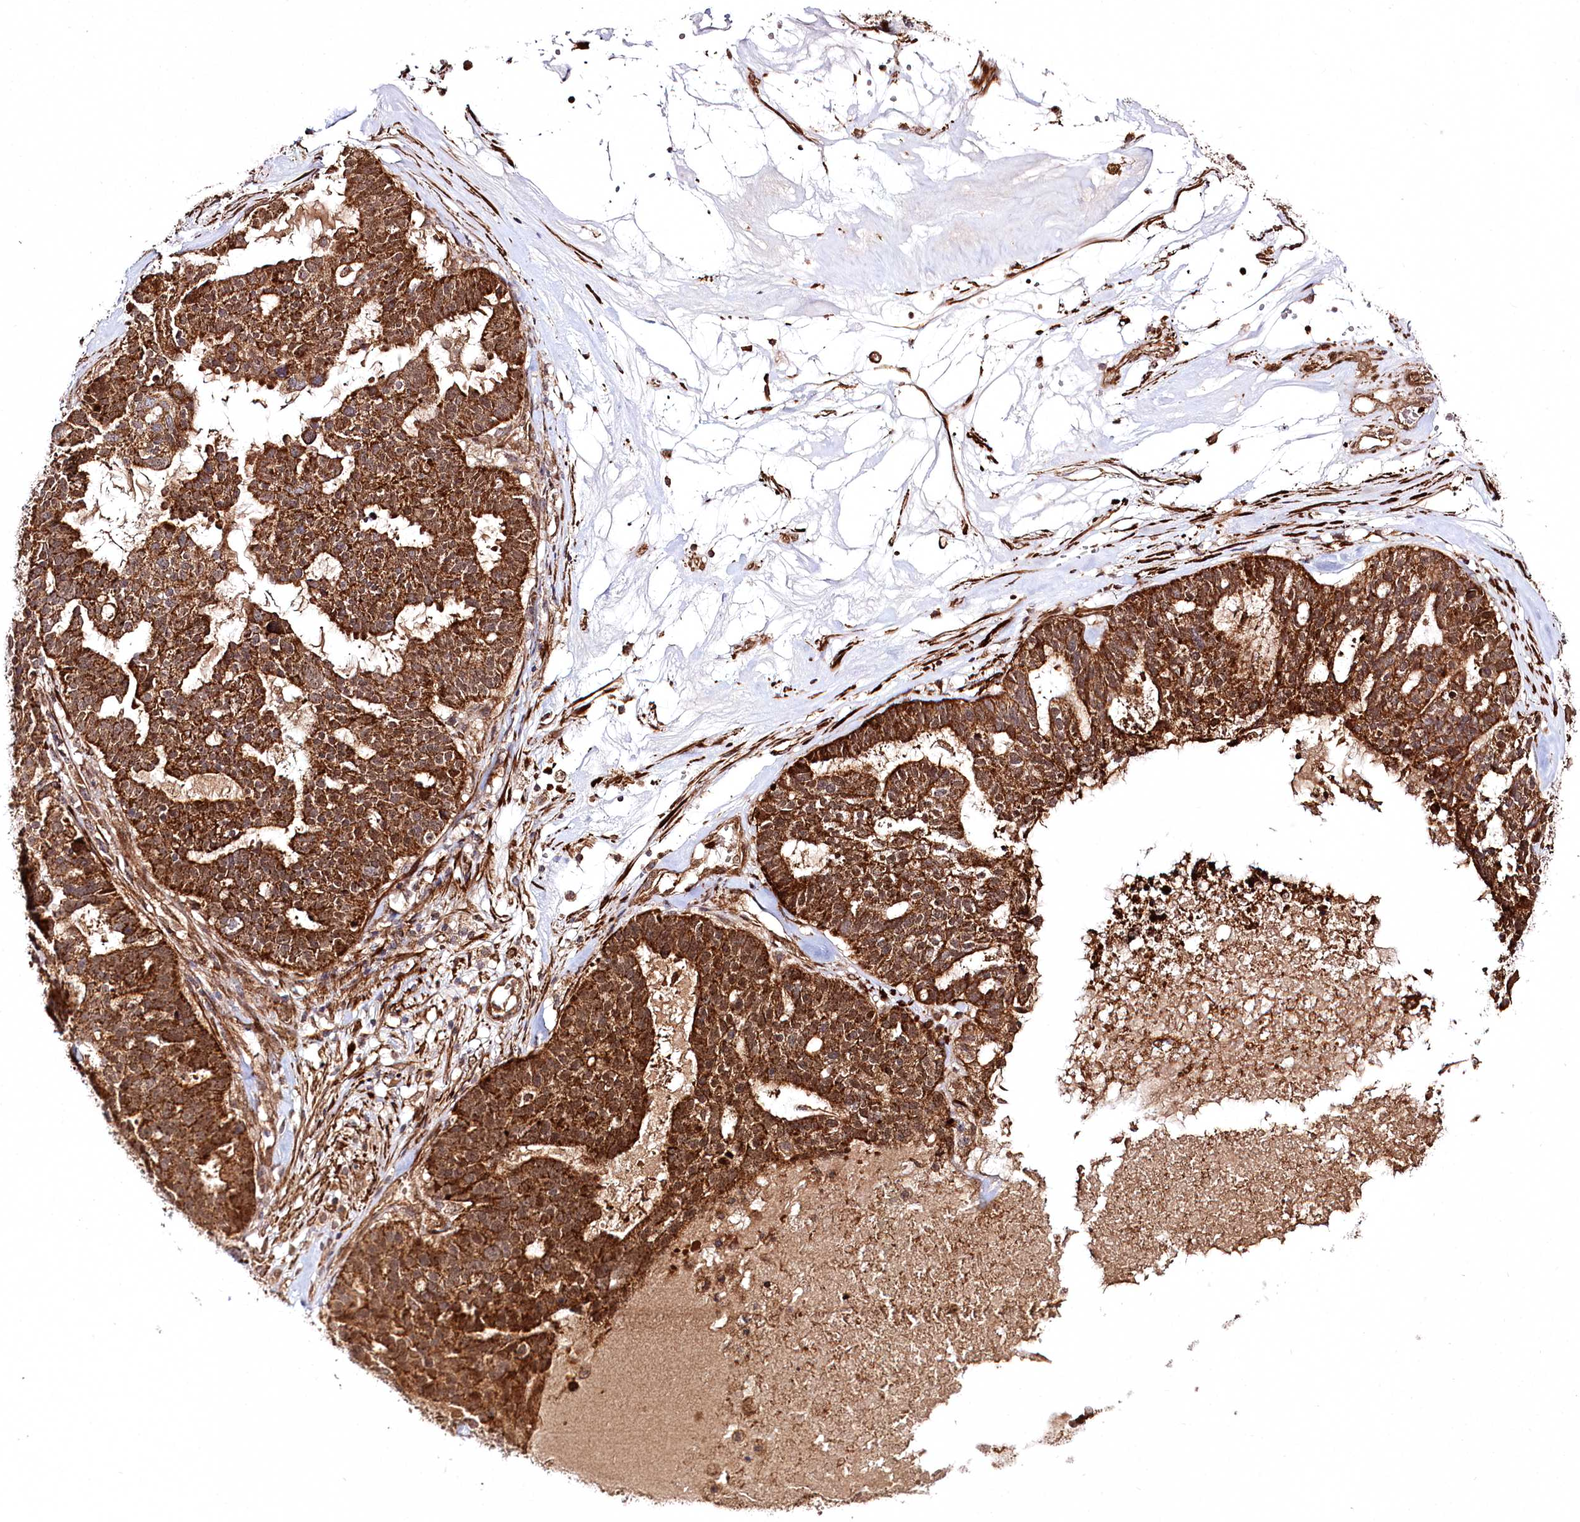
{"staining": {"intensity": "strong", "quantity": ">75%", "location": "cytoplasmic/membranous"}, "tissue": "ovarian cancer", "cell_type": "Tumor cells", "image_type": "cancer", "snomed": [{"axis": "morphology", "description": "Cystadenocarcinoma, serous, NOS"}, {"axis": "topography", "description": "Ovary"}], "caption": "Approximately >75% of tumor cells in human serous cystadenocarcinoma (ovarian) show strong cytoplasmic/membranous protein expression as visualized by brown immunohistochemical staining.", "gene": "REXO2", "patient": {"sex": "female", "age": 59}}